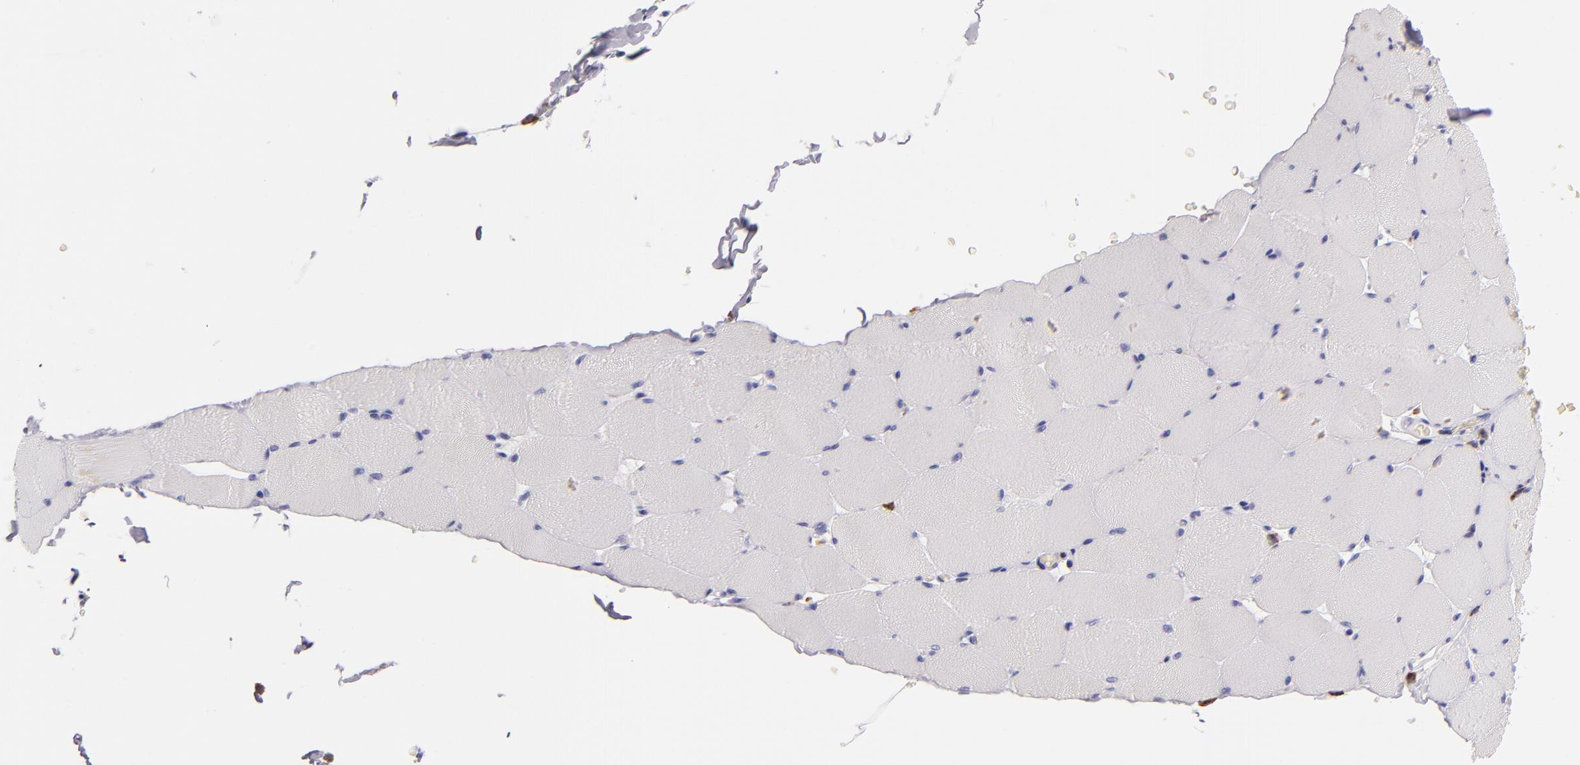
{"staining": {"intensity": "negative", "quantity": "none", "location": "none"}, "tissue": "skeletal muscle", "cell_type": "Myocytes", "image_type": "normal", "snomed": [{"axis": "morphology", "description": "Normal tissue, NOS"}, {"axis": "topography", "description": "Skeletal muscle"}], "caption": "Myocytes are negative for brown protein staining in unremarkable skeletal muscle. (DAB immunohistochemistry (IHC) visualized using brightfield microscopy, high magnification).", "gene": "CDH3", "patient": {"sex": "male", "age": 62}}